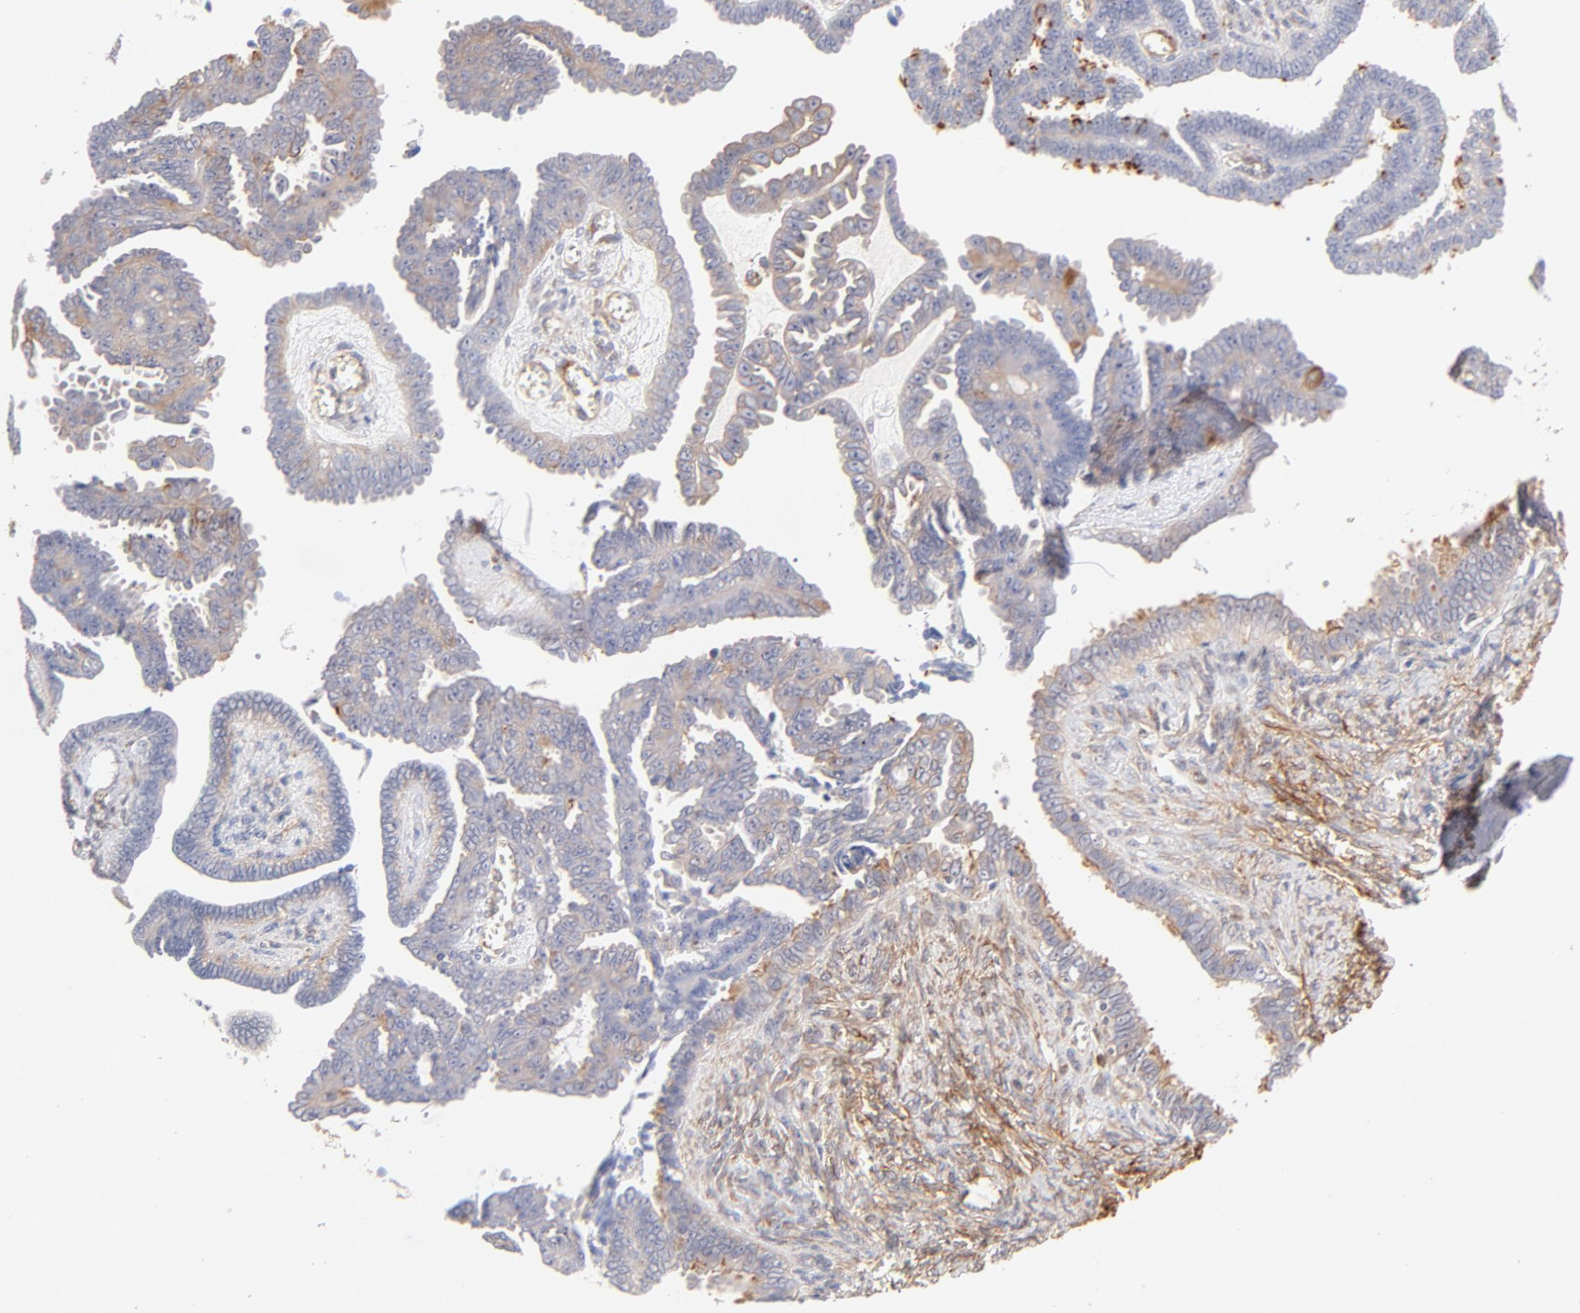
{"staining": {"intensity": "weak", "quantity": "25%-75%", "location": "cytoplasmic/membranous"}, "tissue": "ovarian cancer", "cell_type": "Tumor cells", "image_type": "cancer", "snomed": [{"axis": "morphology", "description": "Cystadenocarcinoma, serous, NOS"}, {"axis": "topography", "description": "Ovary"}], "caption": "An immunohistochemistry (IHC) micrograph of tumor tissue is shown. Protein staining in brown highlights weak cytoplasmic/membranous positivity in ovarian cancer within tumor cells. The staining was performed using DAB (3,3'-diaminobenzidine) to visualize the protein expression in brown, while the nuclei were stained in blue with hematoxylin (Magnification: 20x).", "gene": "LDLRAP1", "patient": {"sex": "female", "age": 71}}